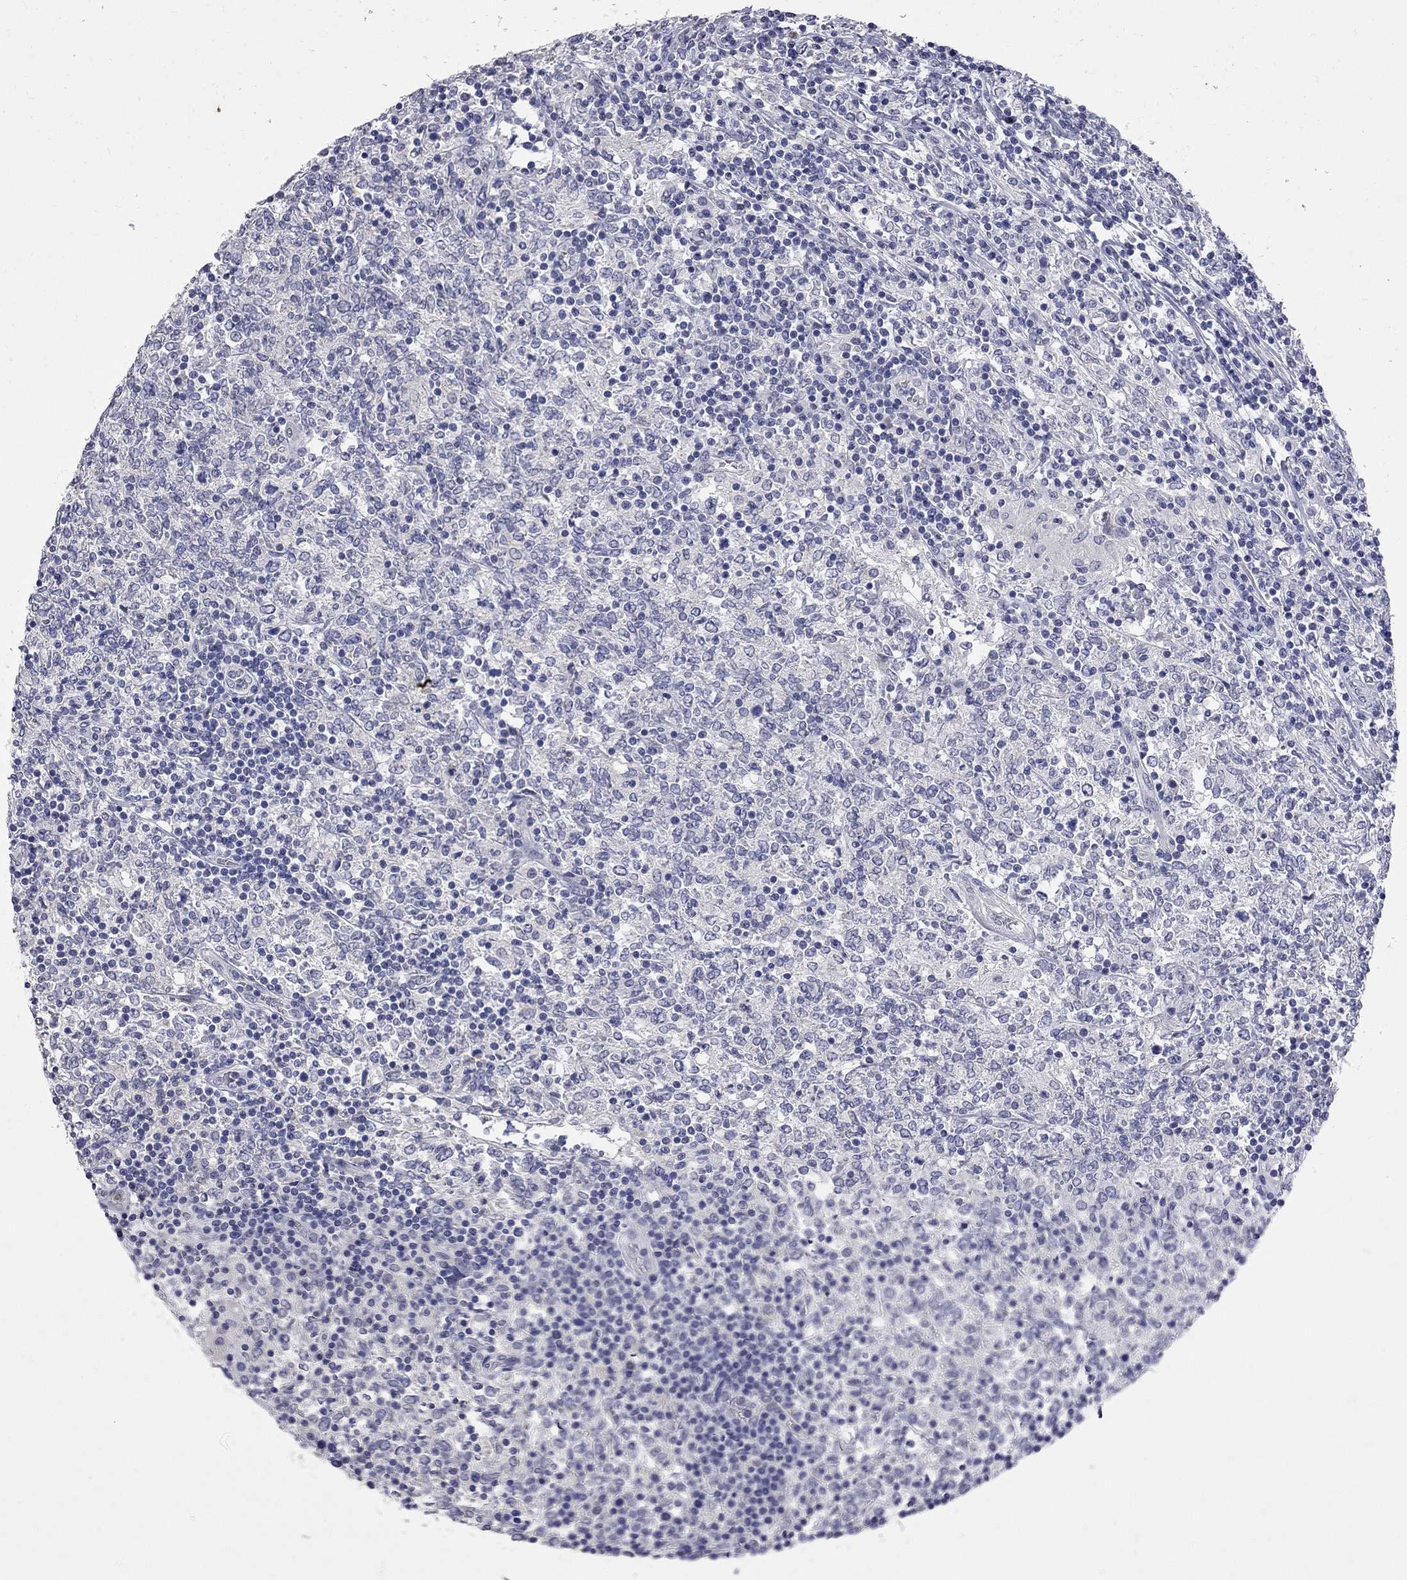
{"staining": {"intensity": "negative", "quantity": "none", "location": "none"}, "tissue": "lymphoma", "cell_type": "Tumor cells", "image_type": "cancer", "snomed": [{"axis": "morphology", "description": "Malignant lymphoma, non-Hodgkin's type, High grade"}, {"axis": "topography", "description": "Lymph node"}], "caption": "The immunohistochemistry (IHC) micrograph has no significant positivity in tumor cells of lymphoma tissue. (Brightfield microscopy of DAB (3,3'-diaminobenzidine) immunohistochemistry at high magnification).", "gene": "NOS2", "patient": {"sex": "female", "age": 84}}